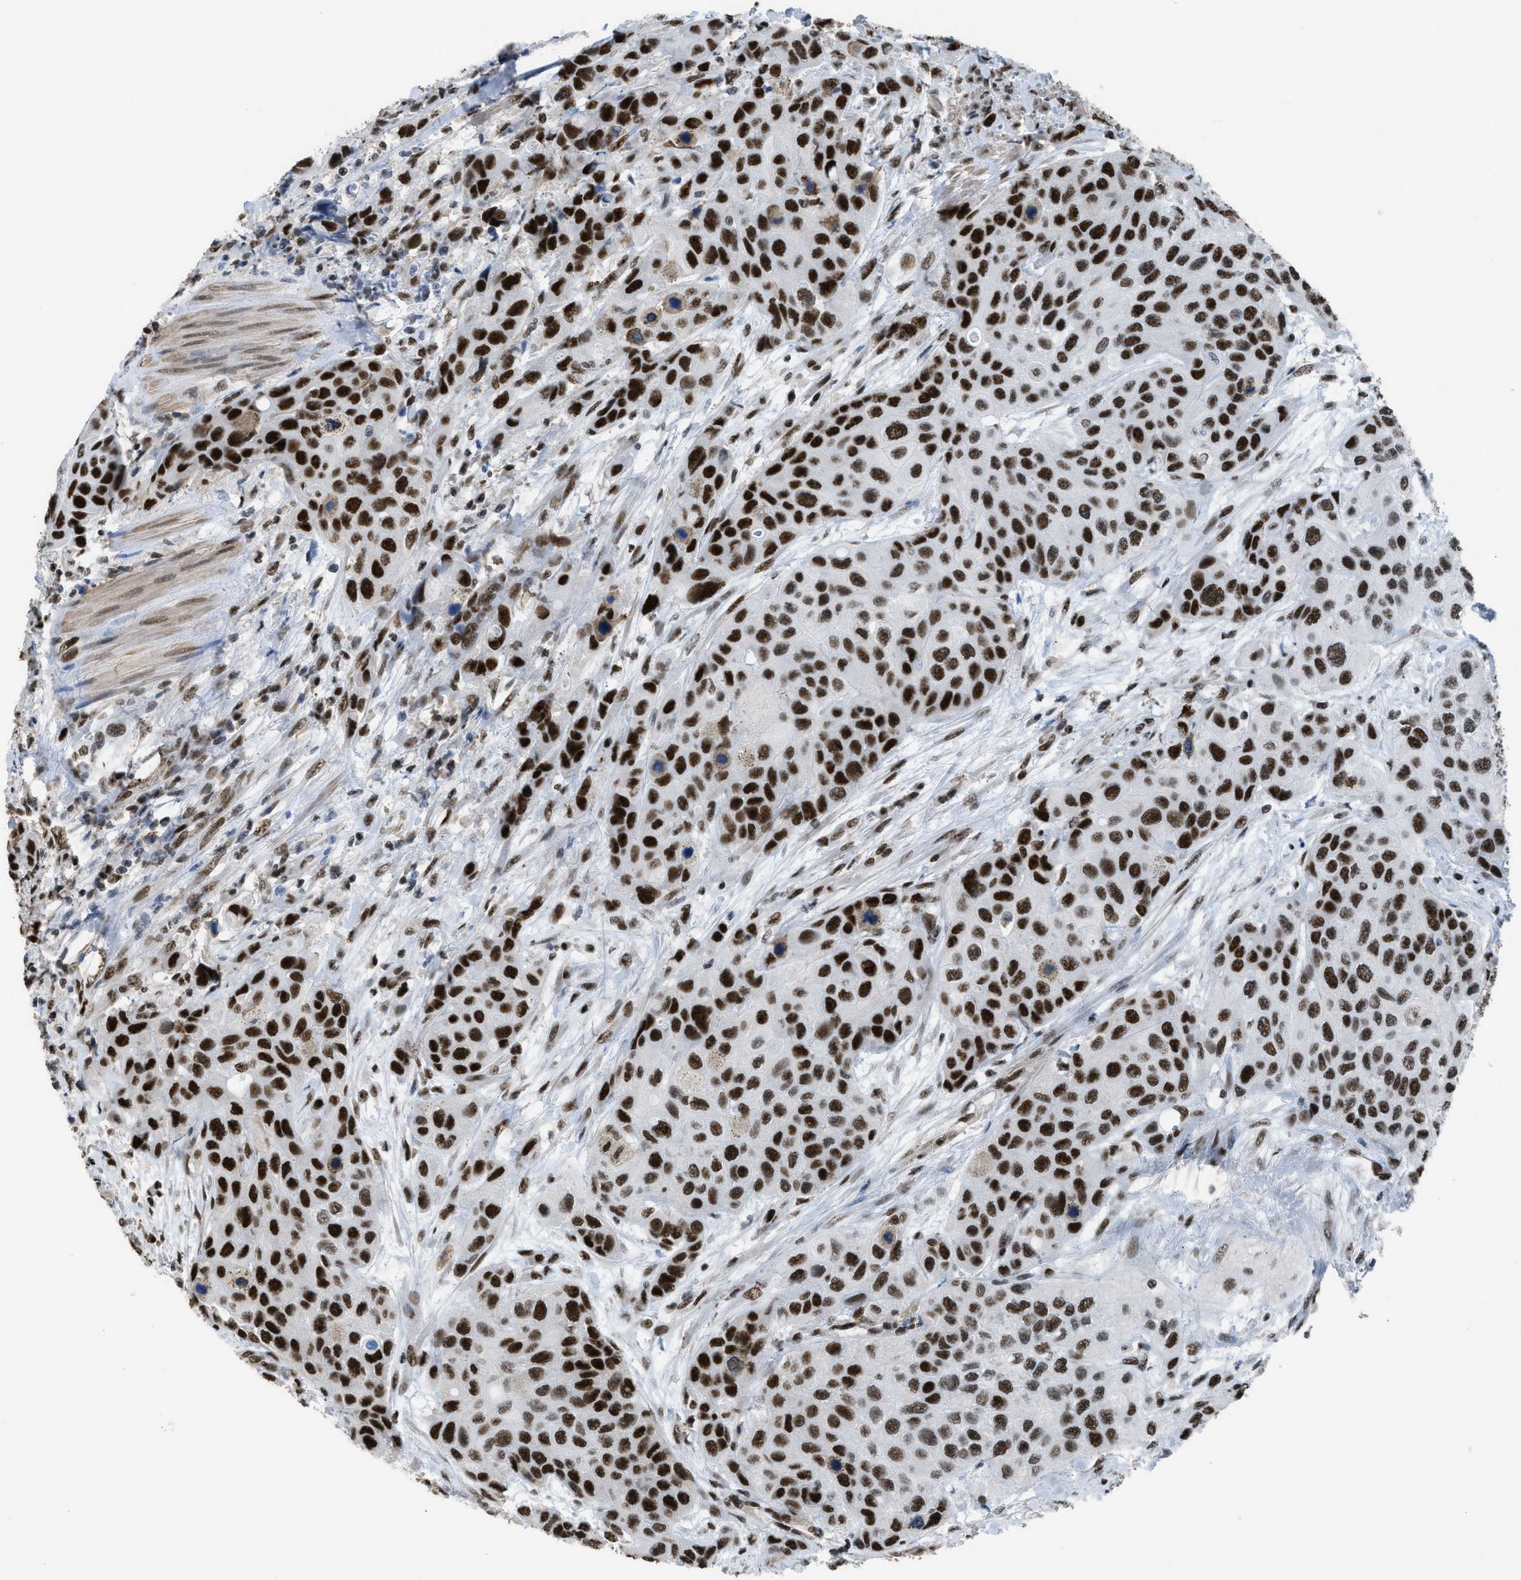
{"staining": {"intensity": "strong", "quantity": ">75%", "location": "nuclear"}, "tissue": "urothelial cancer", "cell_type": "Tumor cells", "image_type": "cancer", "snomed": [{"axis": "morphology", "description": "Urothelial carcinoma, High grade"}, {"axis": "topography", "description": "Urinary bladder"}], "caption": "Brown immunohistochemical staining in human urothelial cancer displays strong nuclear positivity in about >75% of tumor cells.", "gene": "SCAF4", "patient": {"sex": "female", "age": 56}}